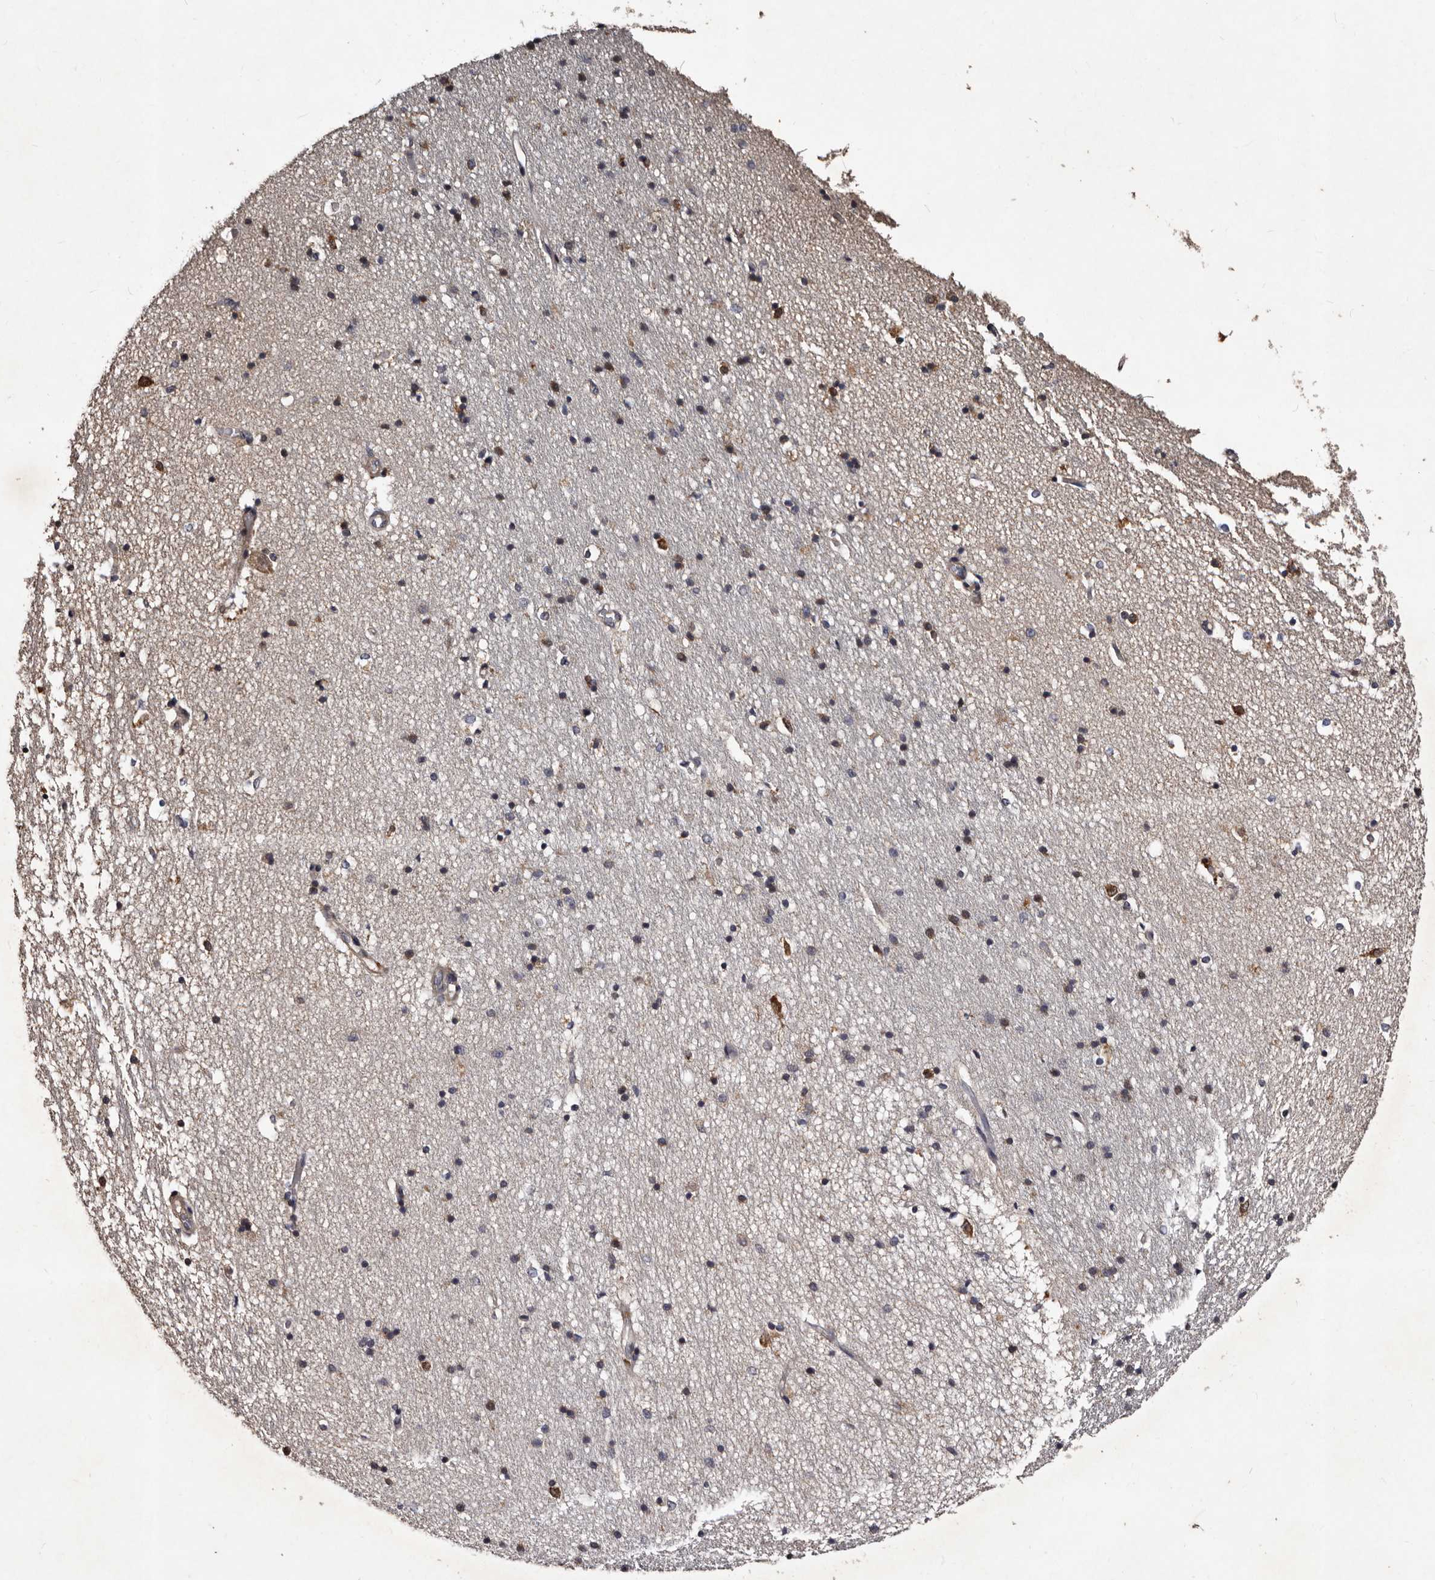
{"staining": {"intensity": "moderate", "quantity": "<25%", "location": "cytoplasmic/membranous"}, "tissue": "hippocampus", "cell_type": "Glial cells", "image_type": "normal", "snomed": [{"axis": "morphology", "description": "Normal tissue, NOS"}, {"axis": "topography", "description": "Hippocampus"}], "caption": "Immunohistochemical staining of unremarkable hippocampus displays low levels of moderate cytoplasmic/membranous staining in about <25% of glial cells.", "gene": "MKRN3", "patient": {"sex": "male", "age": 45}}